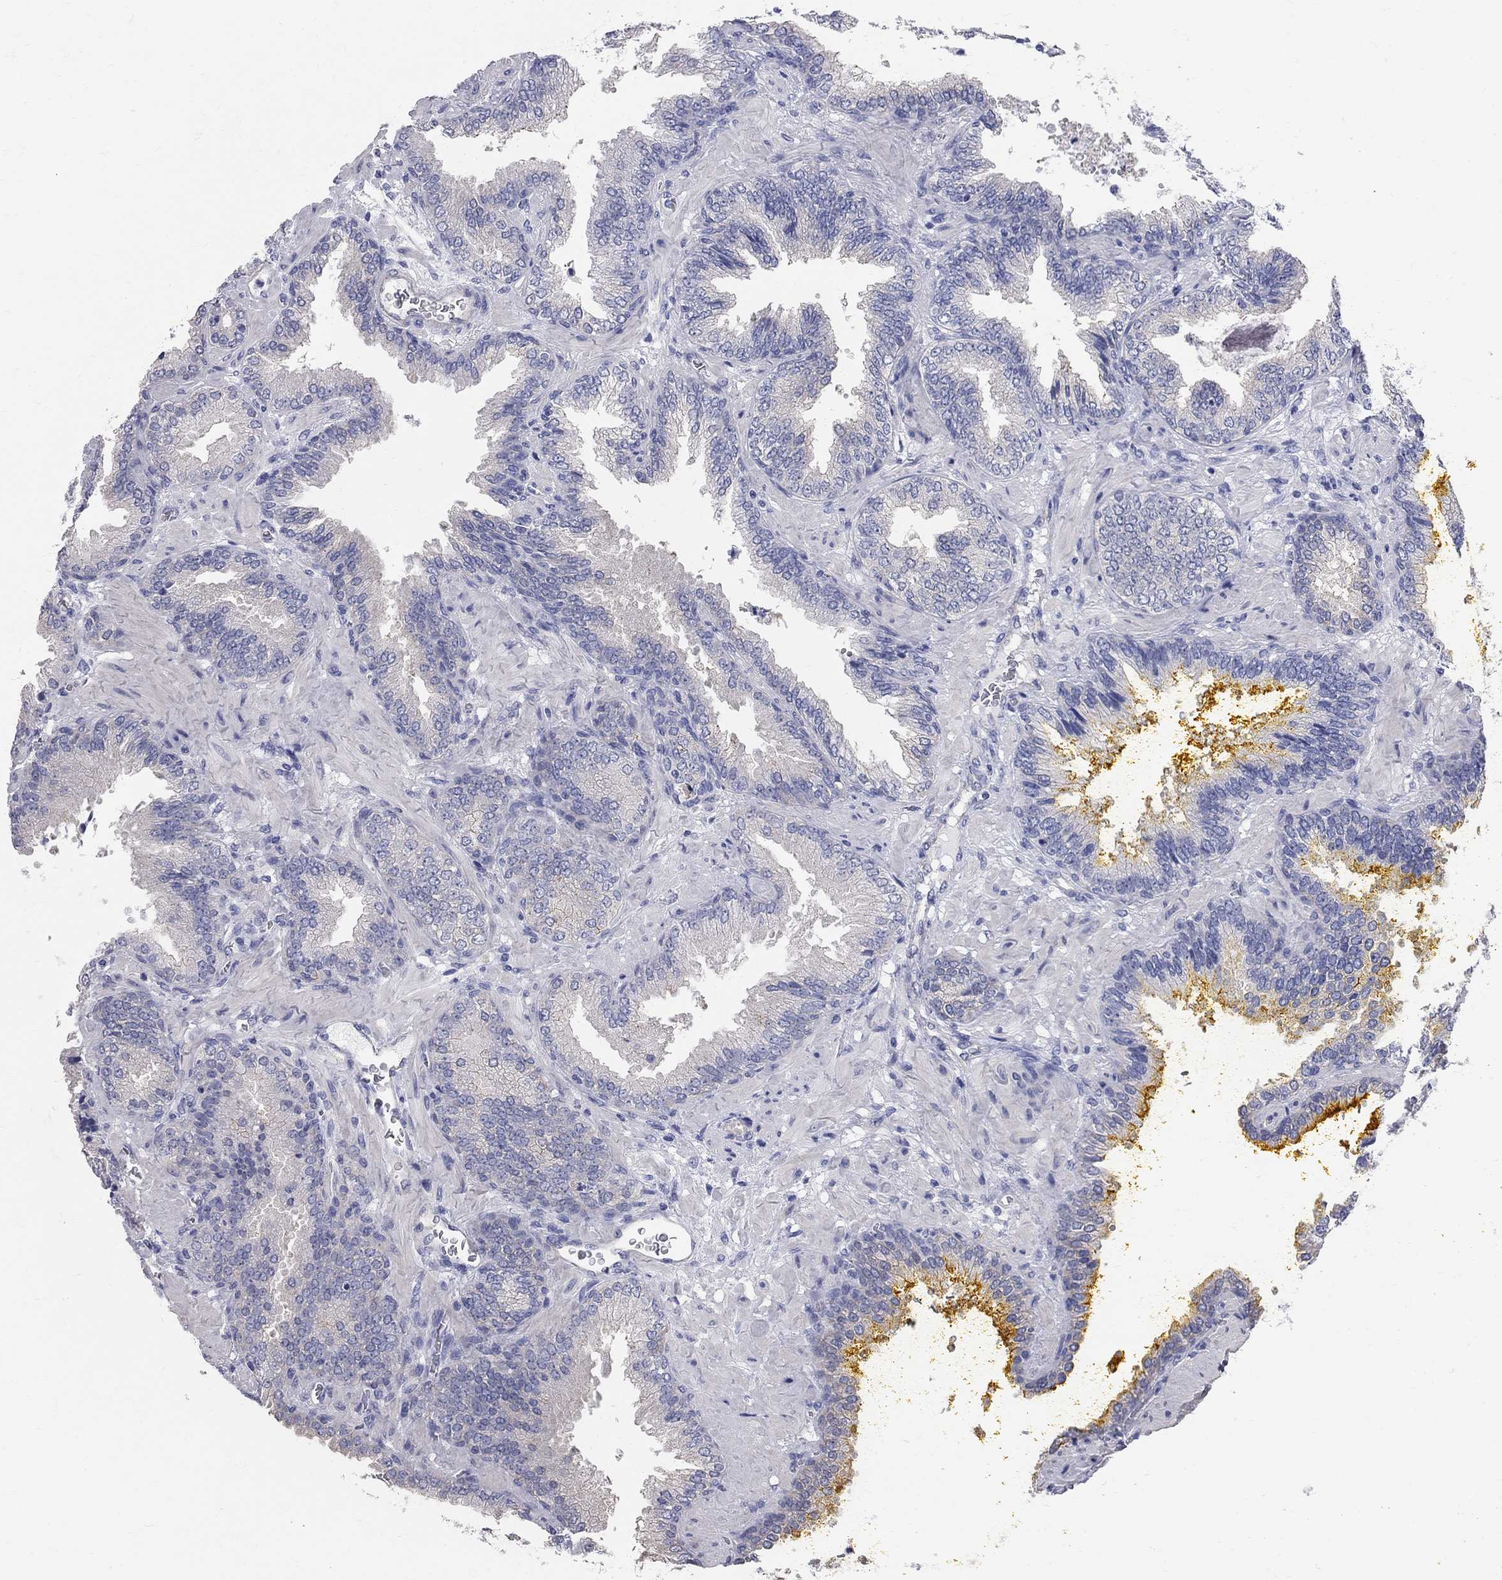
{"staining": {"intensity": "negative", "quantity": "none", "location": "none"}, "tissue": "prostate cancer", "cell_type": "Tumor cells", "image_type": "cancer", "snomed": [{"axis": "morphology", "description": "Adenocarcinoma, Low grade"}, {"axis": "topography", "description": "Prostate"}], "caption": "IHC photomicrograph of prostate cancer stained for a protein (brown), which demonstrates no staining in tumor cells. Nuclei are stained in blue.", "gene": "AOX1", "patient": {"sex": "male", "age": 68}}